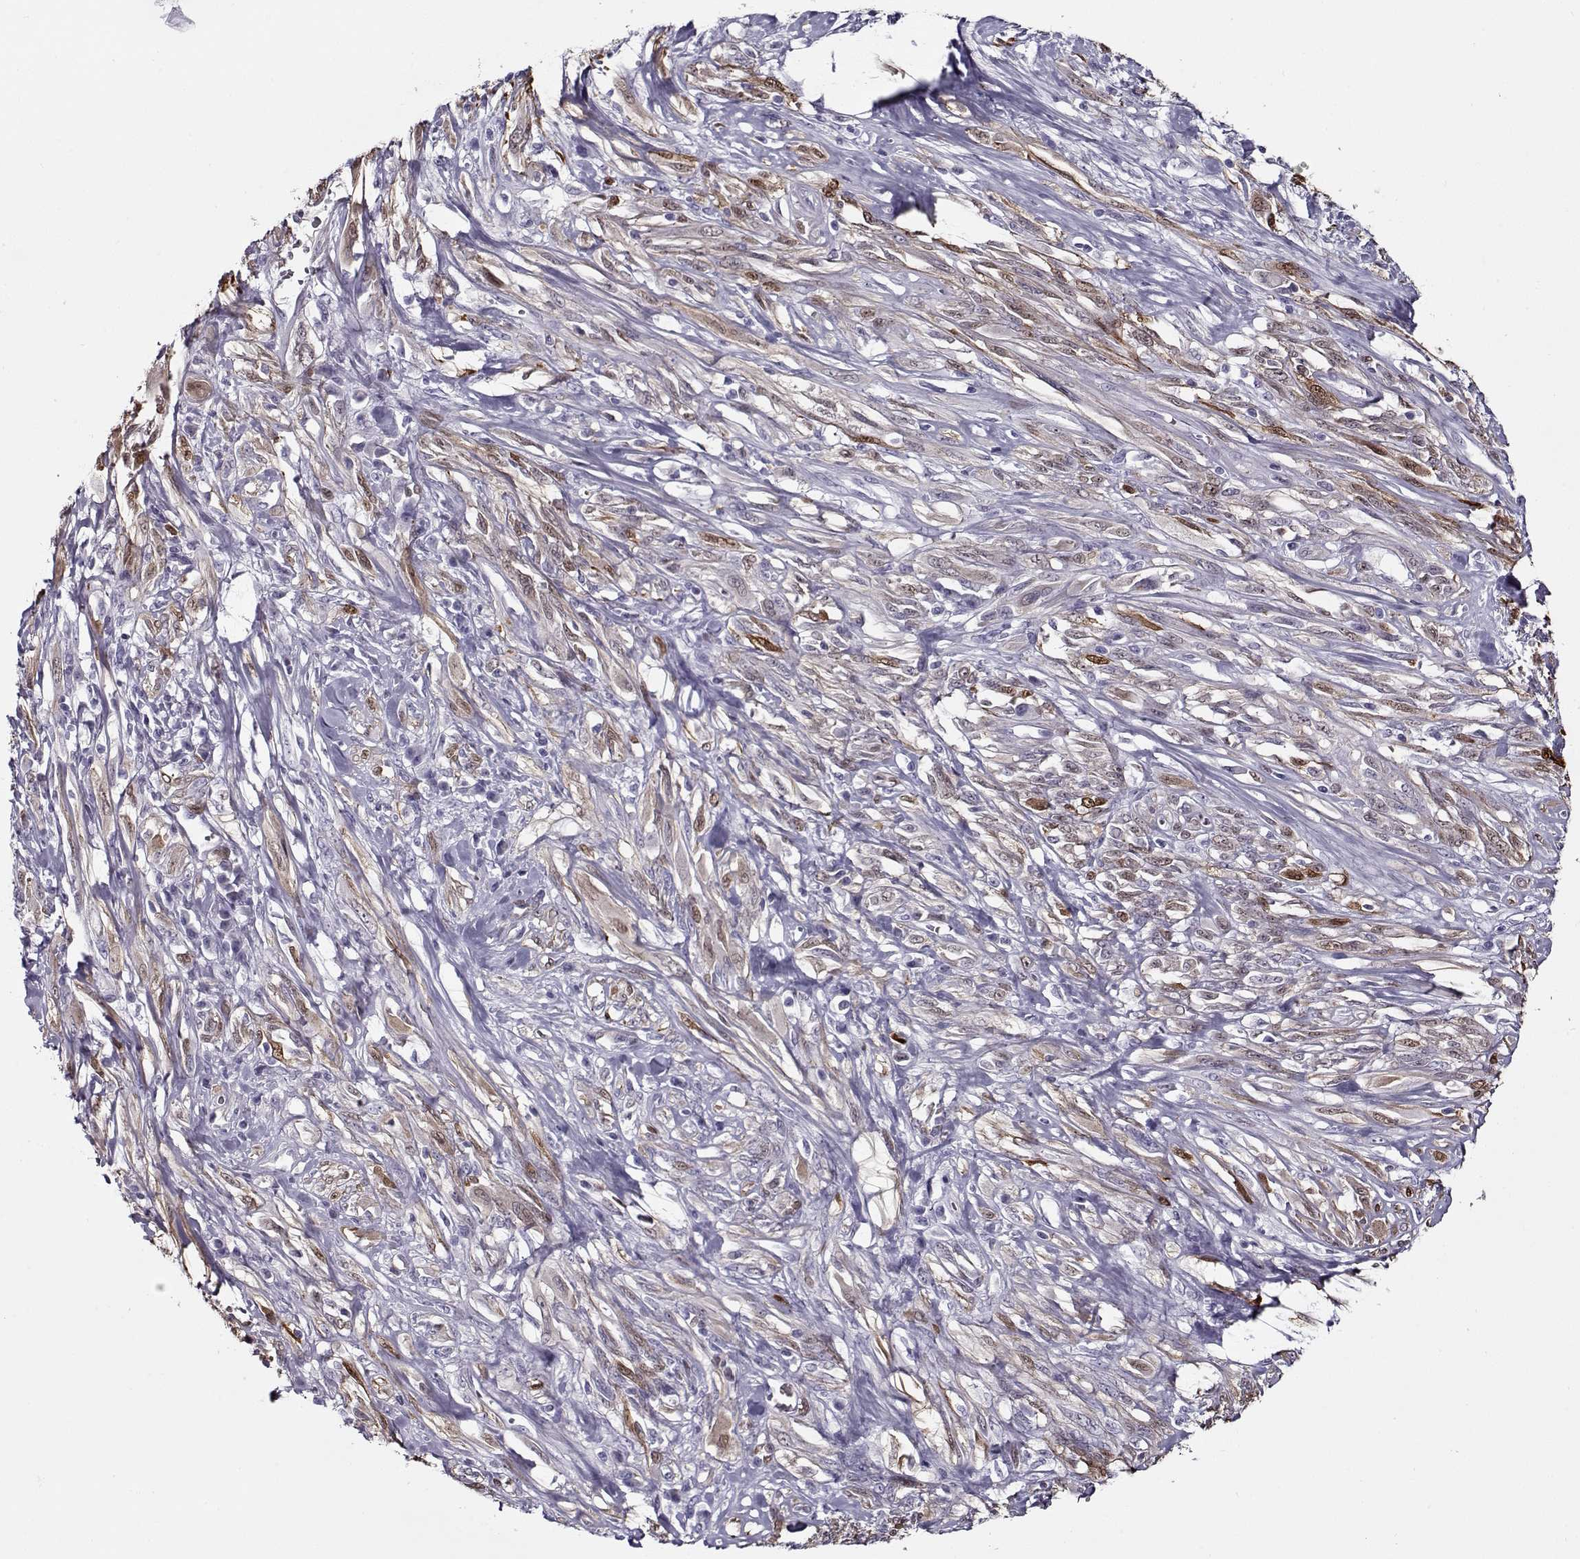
{"staining": {"intensity": "moderate", "quantity": "<25%", "location": "cytoplasmic/membranous,nuclear"}, "tissue": "melanoma", "cell_type": "Tumor cells", "image_type": "cancer", "snomed": [{"axis": "morphology", "description": "Malignant melanoma, NOS"}, {"axis": "topography", "description": "Skin"}], "caption": "Immunohistochemical staining of malignant melanoma demonstrates low levels of moderate cytoplasmic/membranous and nuclear protein positivity in approximately <25% of tumor cells.", "gene": "GAGE2A", "patient": {"sex": "female", "age": 91}}